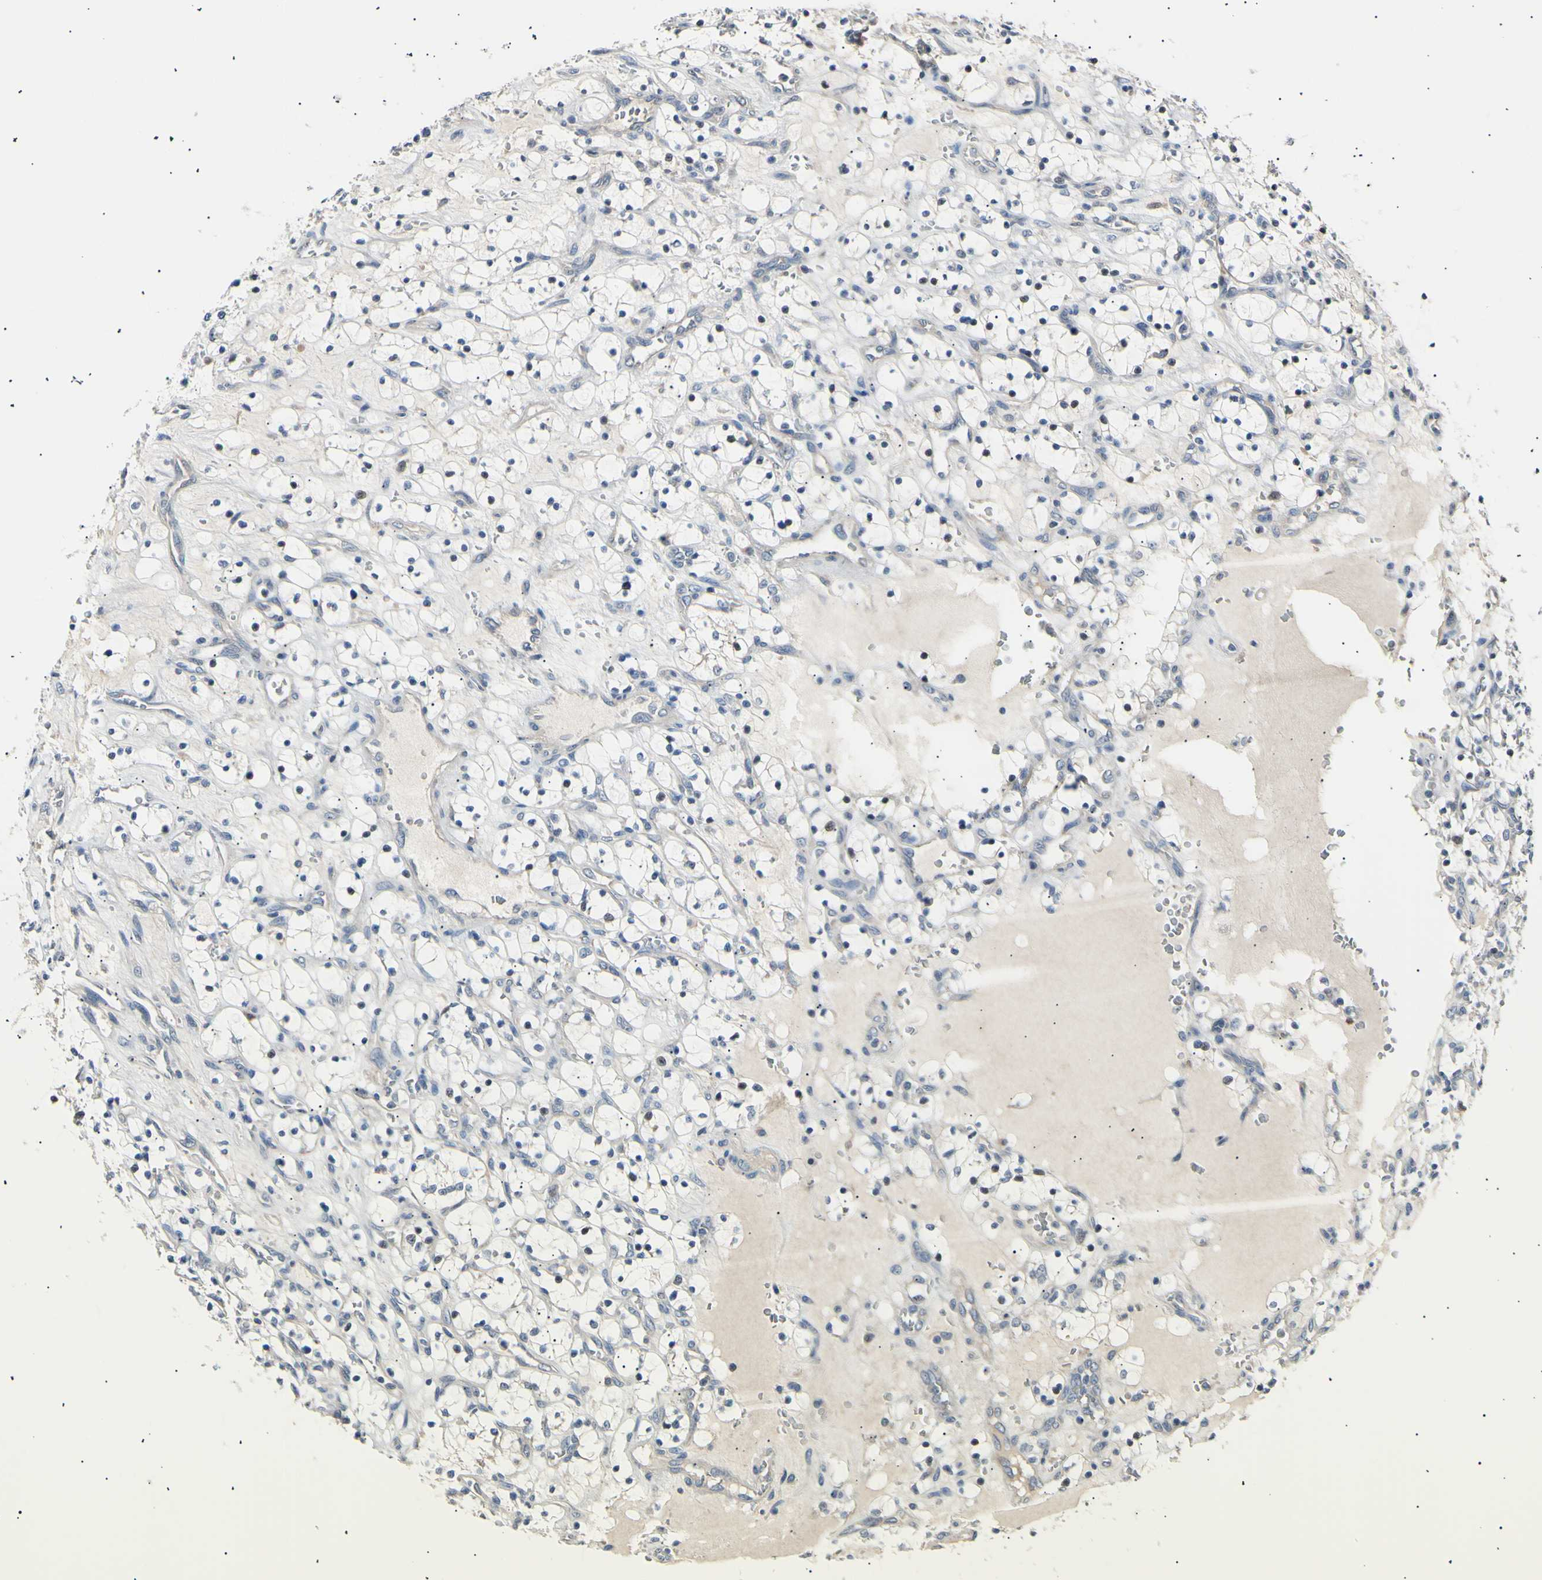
{"staining": {"intensity": "negative", "quantity": "none", "location": "none"}, "tissue": "renal cancer", "cell_type": "Tumor cells", "image_type": "cancer", "snomed": [{"axis": "morphology", "description": "Adenocarcinoma, NOS"}, {"axis": "topography", "description": "Kidney"}], "caption": "DAB immunohistochemical staining of renal cancer (adenocarcinoma) demonstrates no significant expression in tumor cells.", "gene": "ITGA6", "patient": {"sex": "female", "age": 69}}